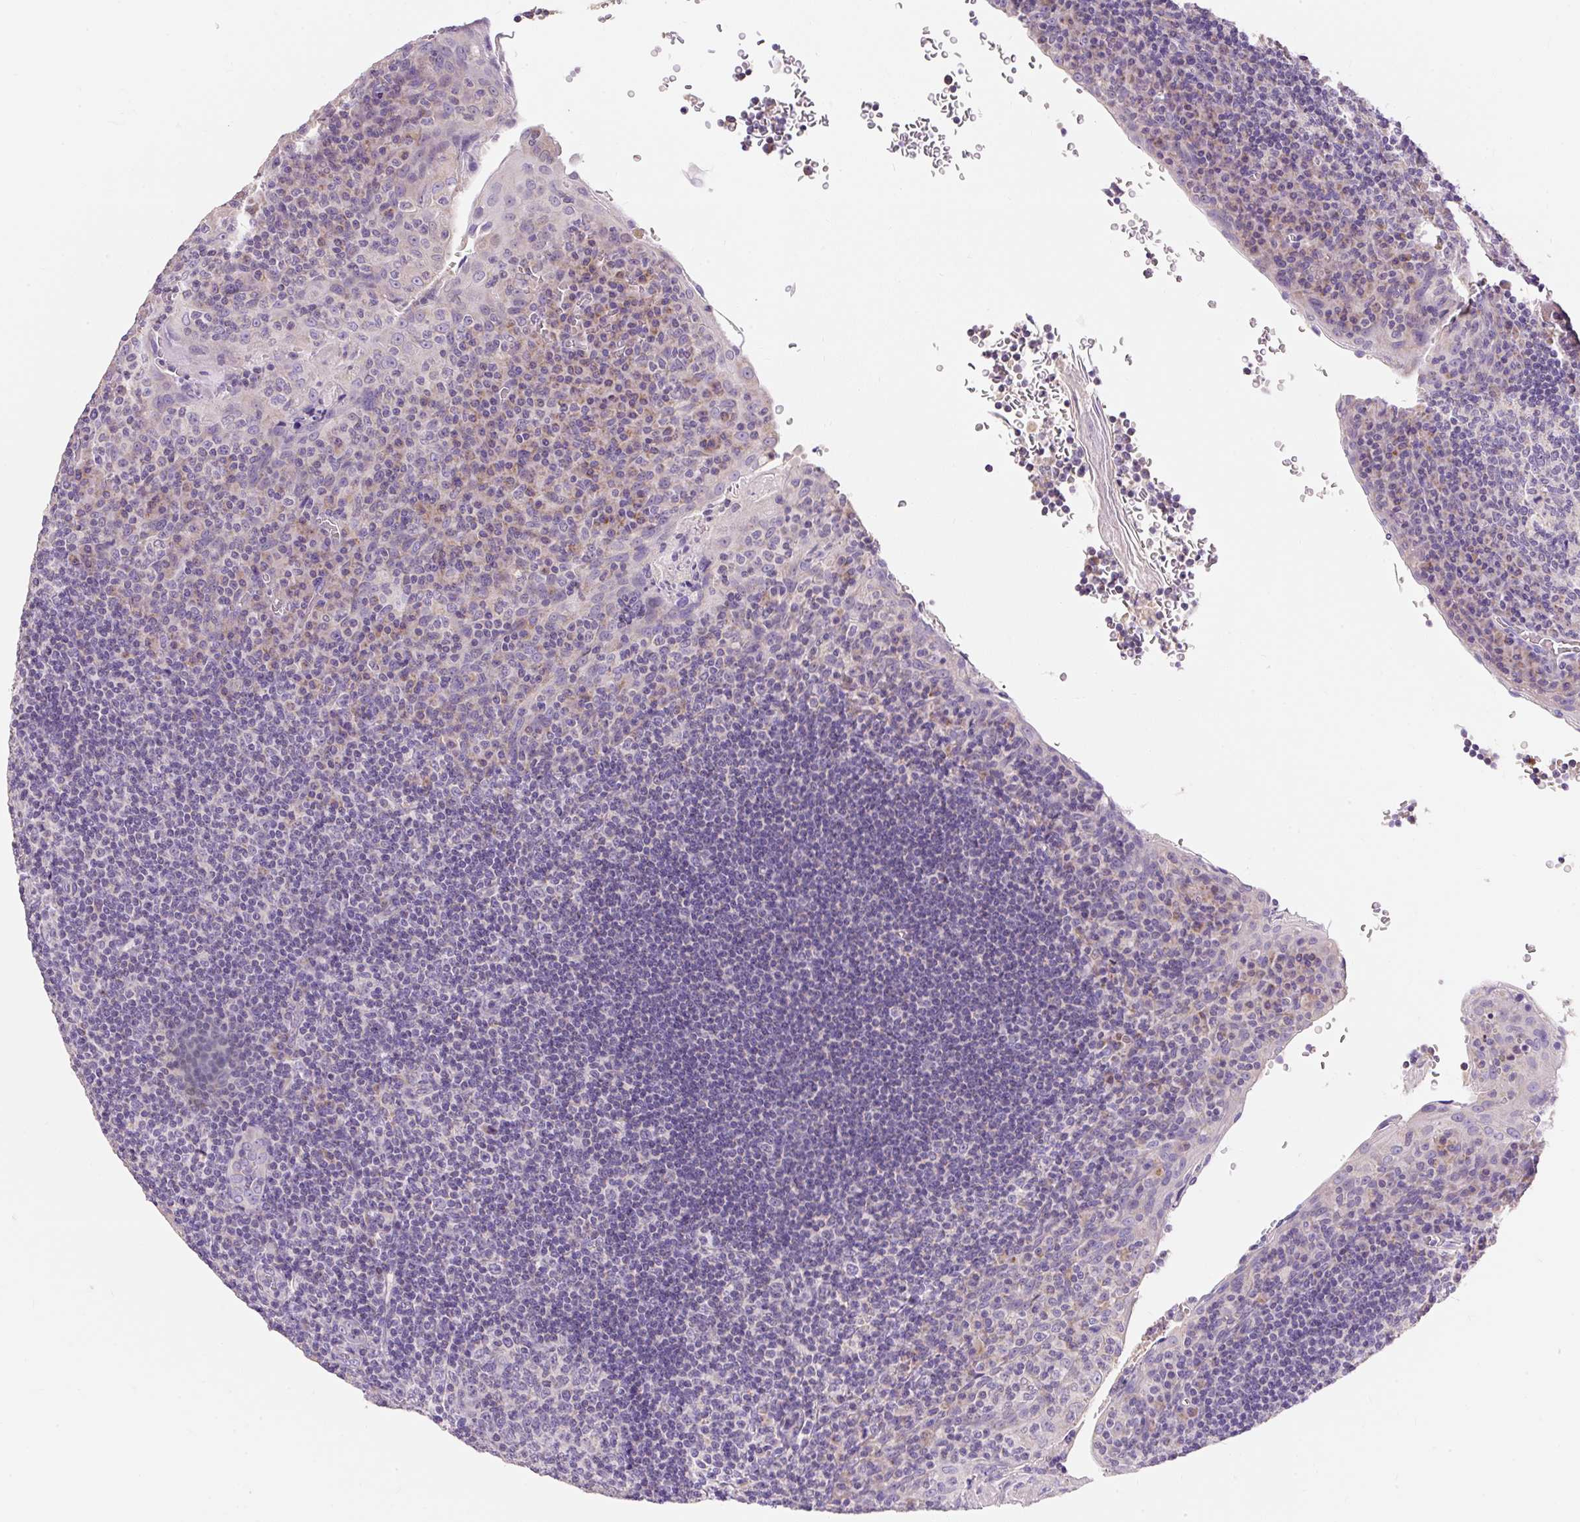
{"staining": {"intensity": "negative", "quantity": "none", "location": "none"}, "tissue": "tonsil", "cell_type": "Germinal center cells", "image_type": "normal", "snomed": [{"axis": "morphology", "description": "Normal tissue, NOS"}, {"axis": "topography", "description": "Tonsil"}], "caption": "Immunohistochemistry of unremarkable human tonsil demonstrates no staining in germinal center cells.", "gene": "PMAIP1", "patient": {"sex": "male", "age": 17}}